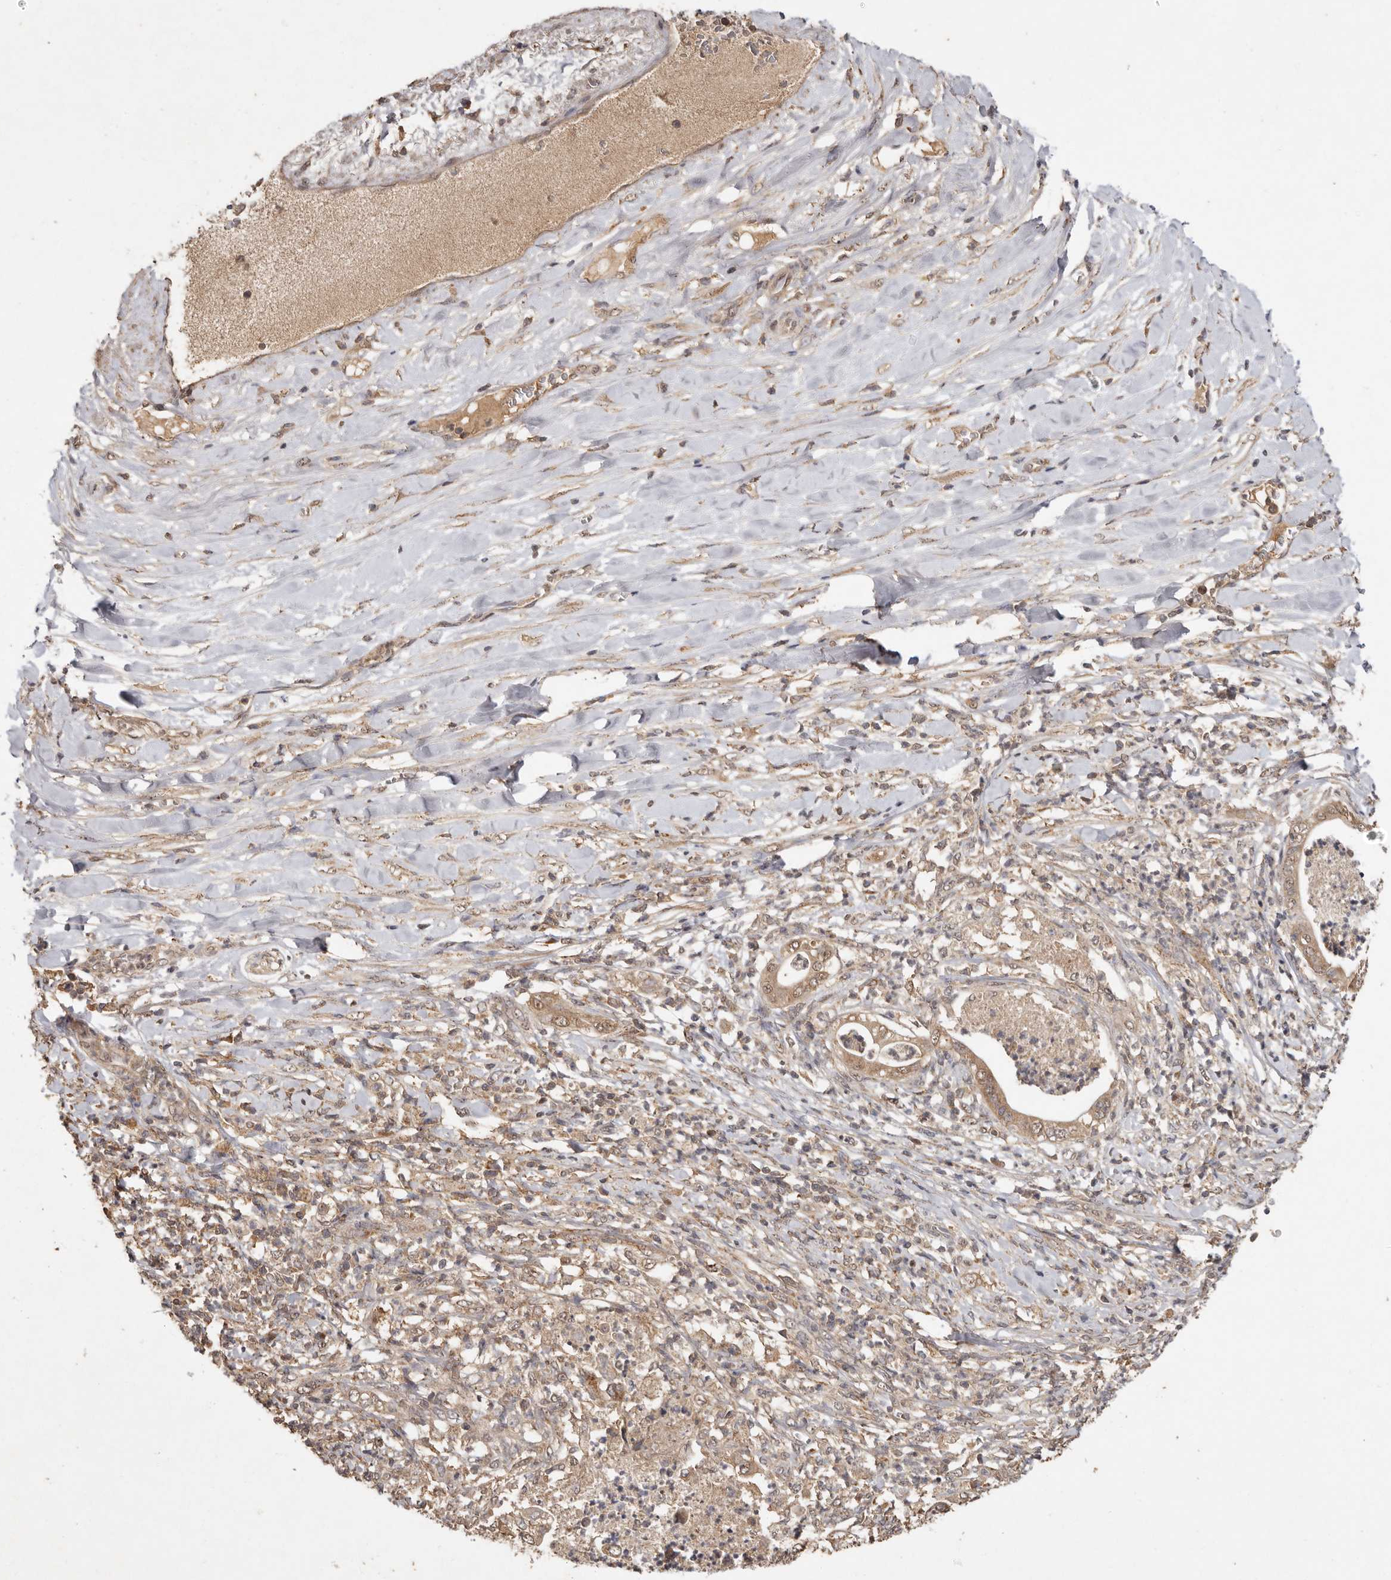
{"staining": {"intensity": "moderate", "quantity": ">75%", "location": "cytoplasmic/membranous"}, "tissue": "pancreatic cancer", "cell_type": "Tumor cells", "image_type": "cancer", "snomed": [{"axis": "morphology", "description": "Adenocarcinoma, NOS"}, {"axis": "topography", "description": "Pancreas"}], "caption": "Protein staining reveals moderate cytoplasmic/membranous expression in approximately >75% of tumor cells in adenocarcinoma (pancreatic).", "gene": "RWDD1", "patient": {"sex": "female", "age": 78}}